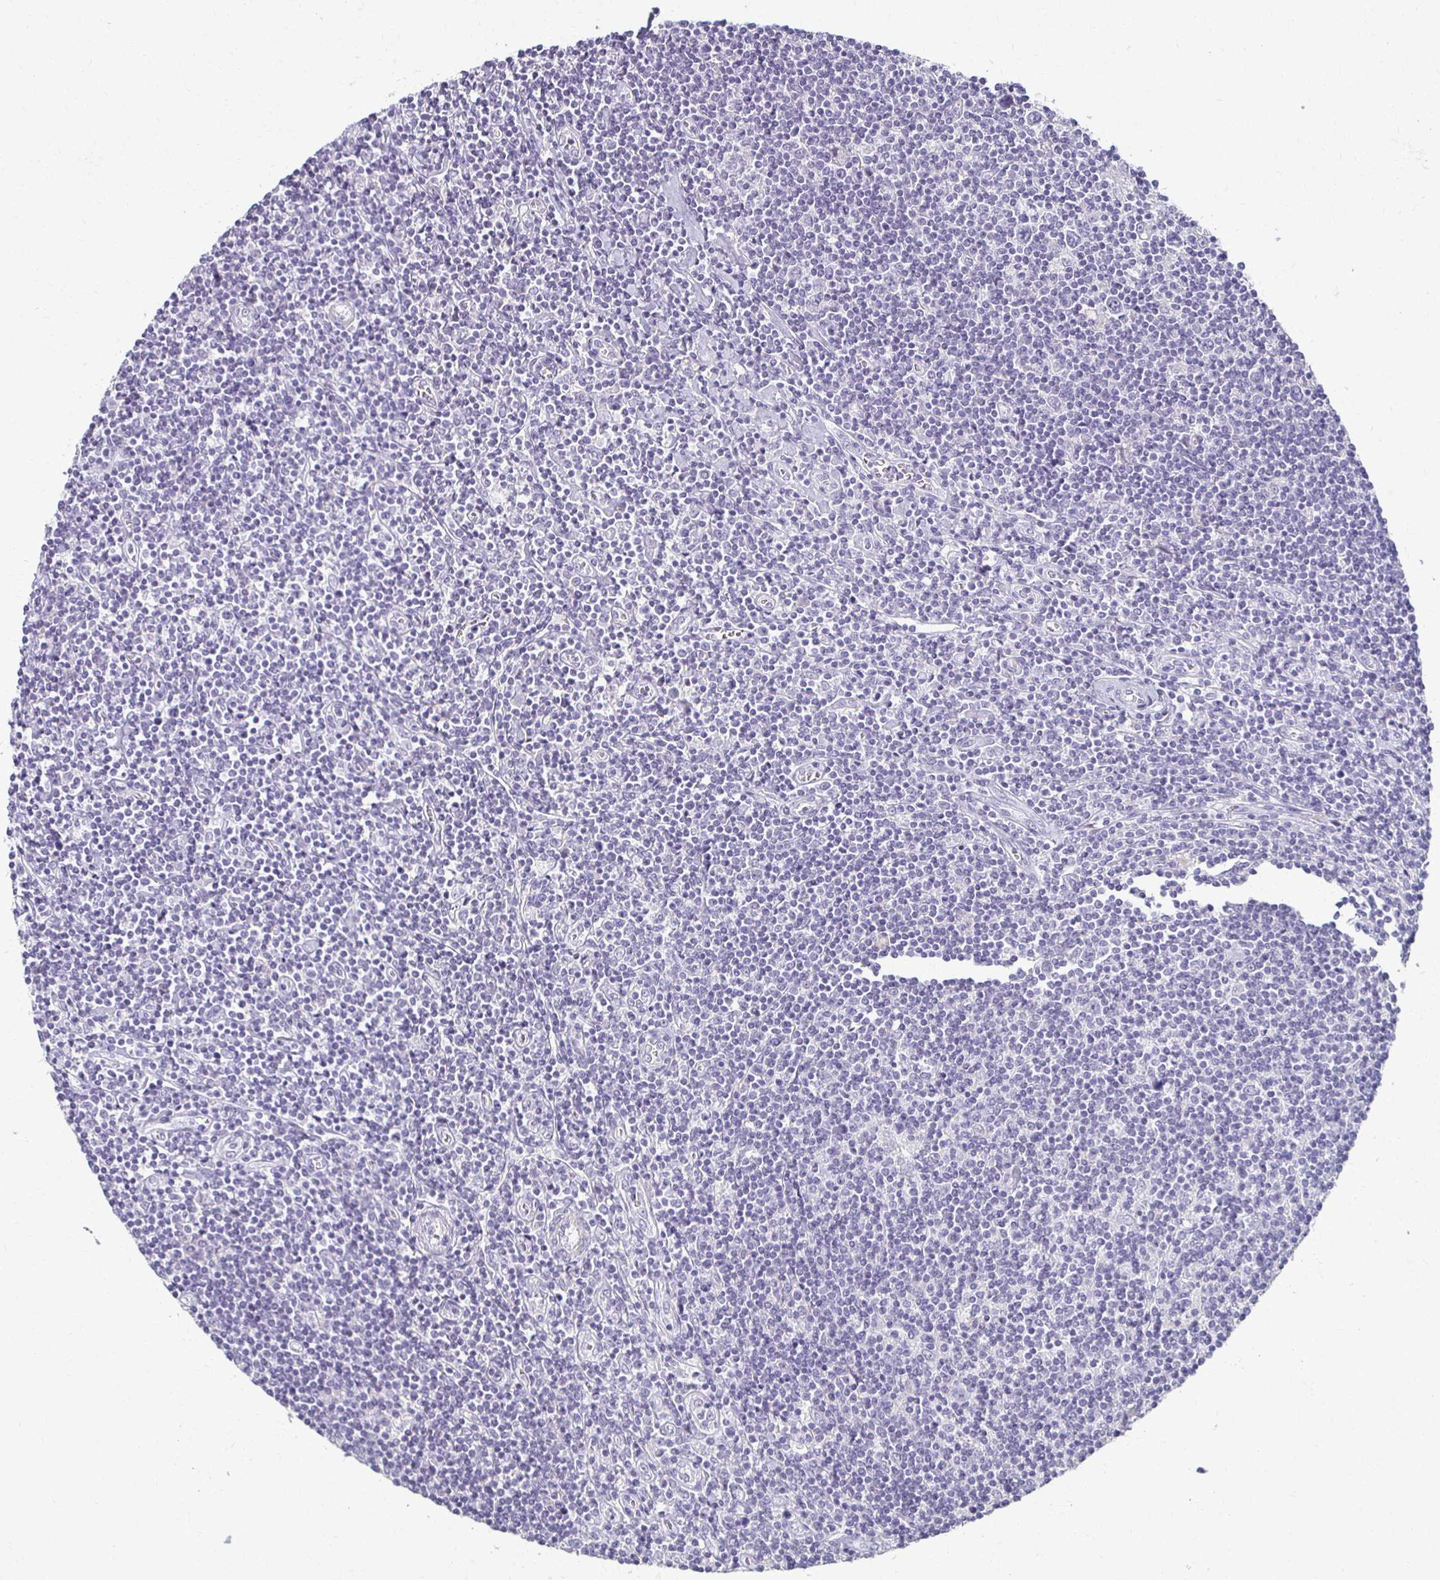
{"staining": {"intensity": "negative", "quantity": "none", "location": "none"}, "tissue": "lymphoma", "cell_type": "Tumor cells", "image_type": "cancer", "snomed": [{"axis": "morphology", "description": "Hodgkin's disease, NOS"}, {"axis": "topography", "description": "Lymph node"}], "caption": "DAB (3,3'-diaminobenzidine) immunohistochemical staining of lymphoma demonstrates no significant positivity in tumor cells.", "gene": "FOXO4", "patient": {"sex": "male", "age": 40}}